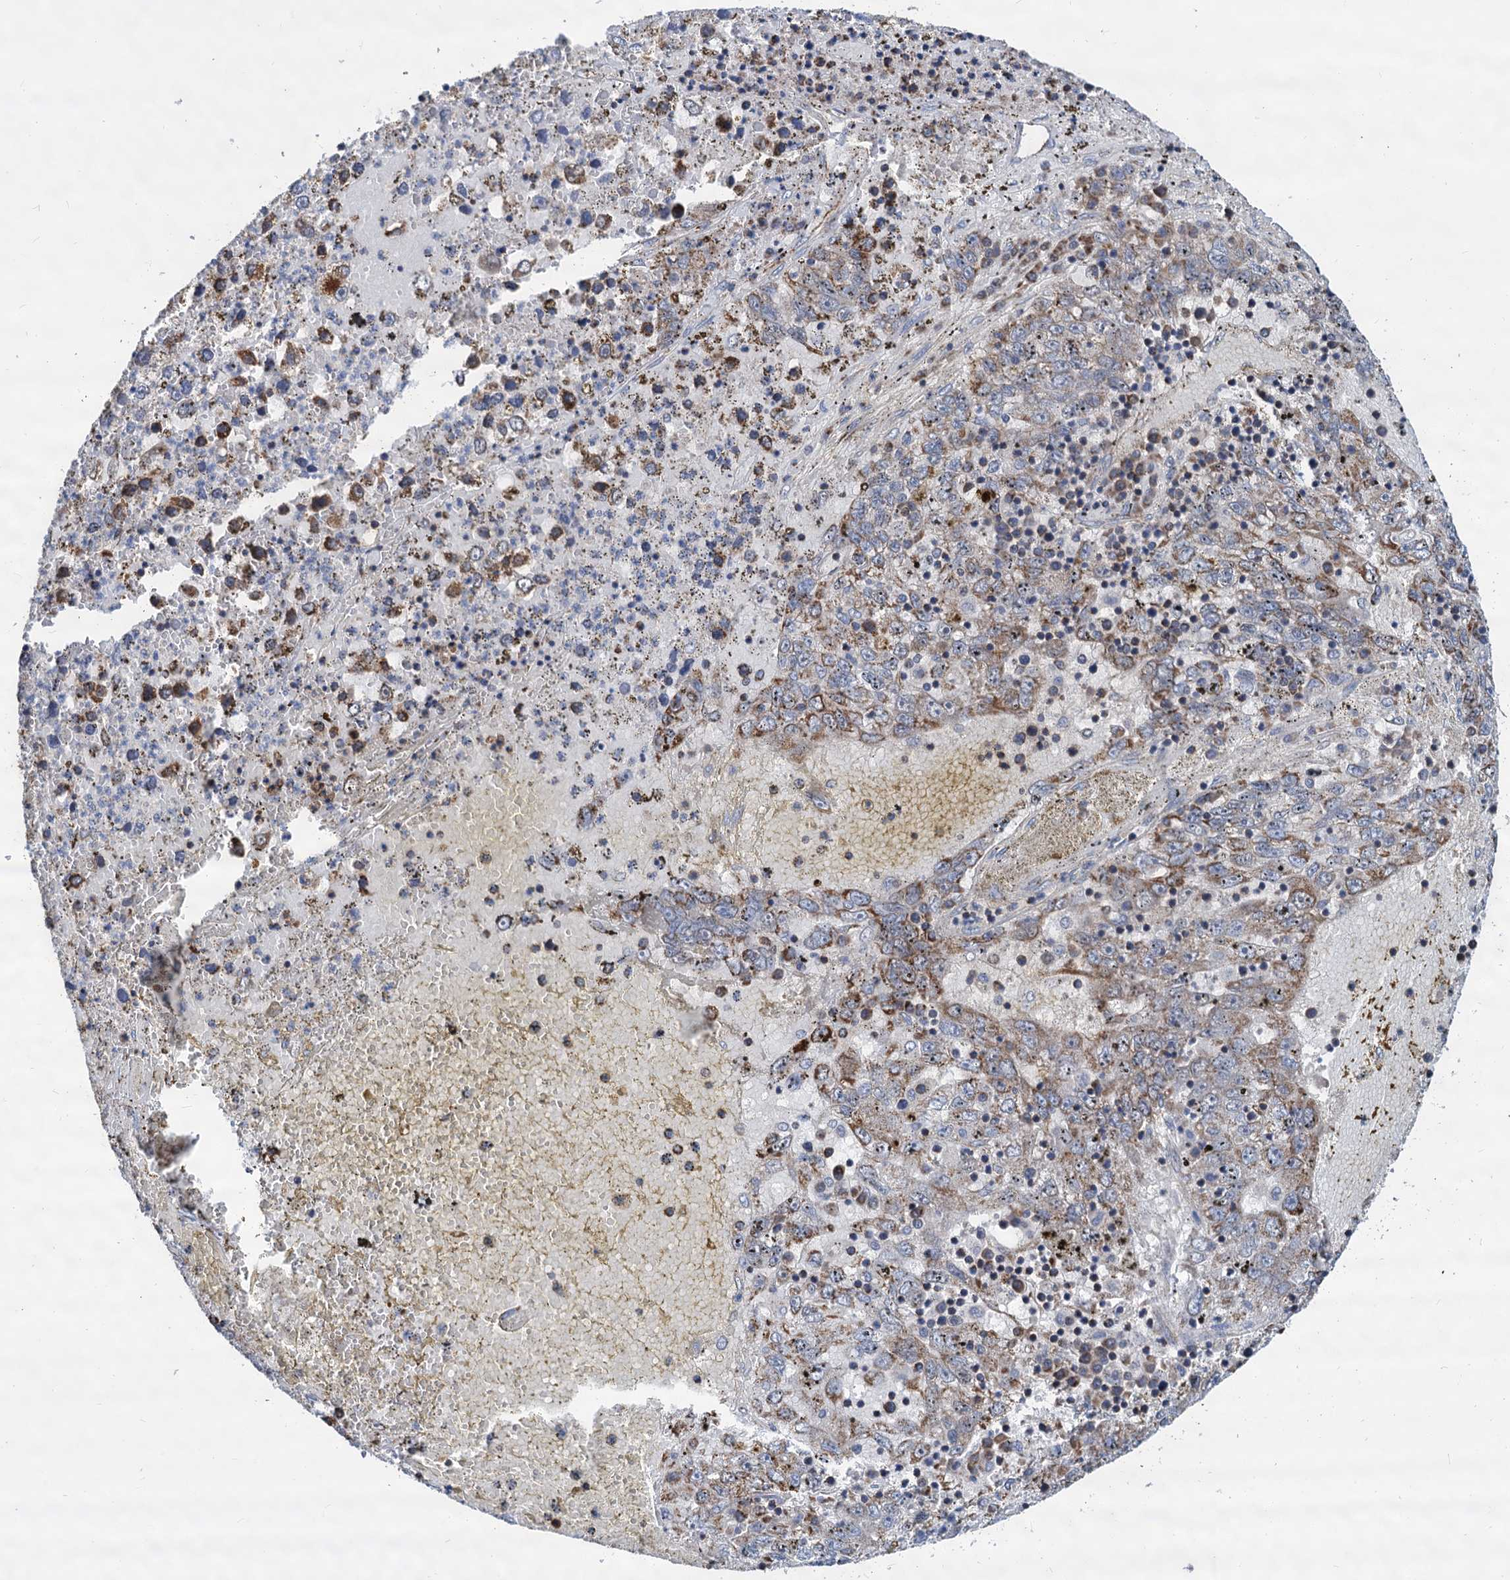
{"staining": {"intensity": "strong", "quantity": ">75%", "location": "cytoplasmic/membranous"}, "tissue": "liver cancer", "cell_type": "Tumor cells", "image_type": "cancer", "snomed": [{"axis": "morphology", "description": "Carcinoma, Hepatocellular, NOS"}, {"axis": "topography", "description": "Liver"}], "caption": "Hepatocellular carcinoma (liver) stained with DAB (3,3'-diaminobenzidine) IHC reveals high levels of strong cytoplasmic/membranous positivity in about >75% of tumor cells. The protein is stained brown, and the nuclei are stained in blue (DAB (3,3'-diaminobenzidine) IHC with brightfield microscopy, high magnification).", "gene": "TIMM10", "patient": {"sex": "male", "age": 49}}